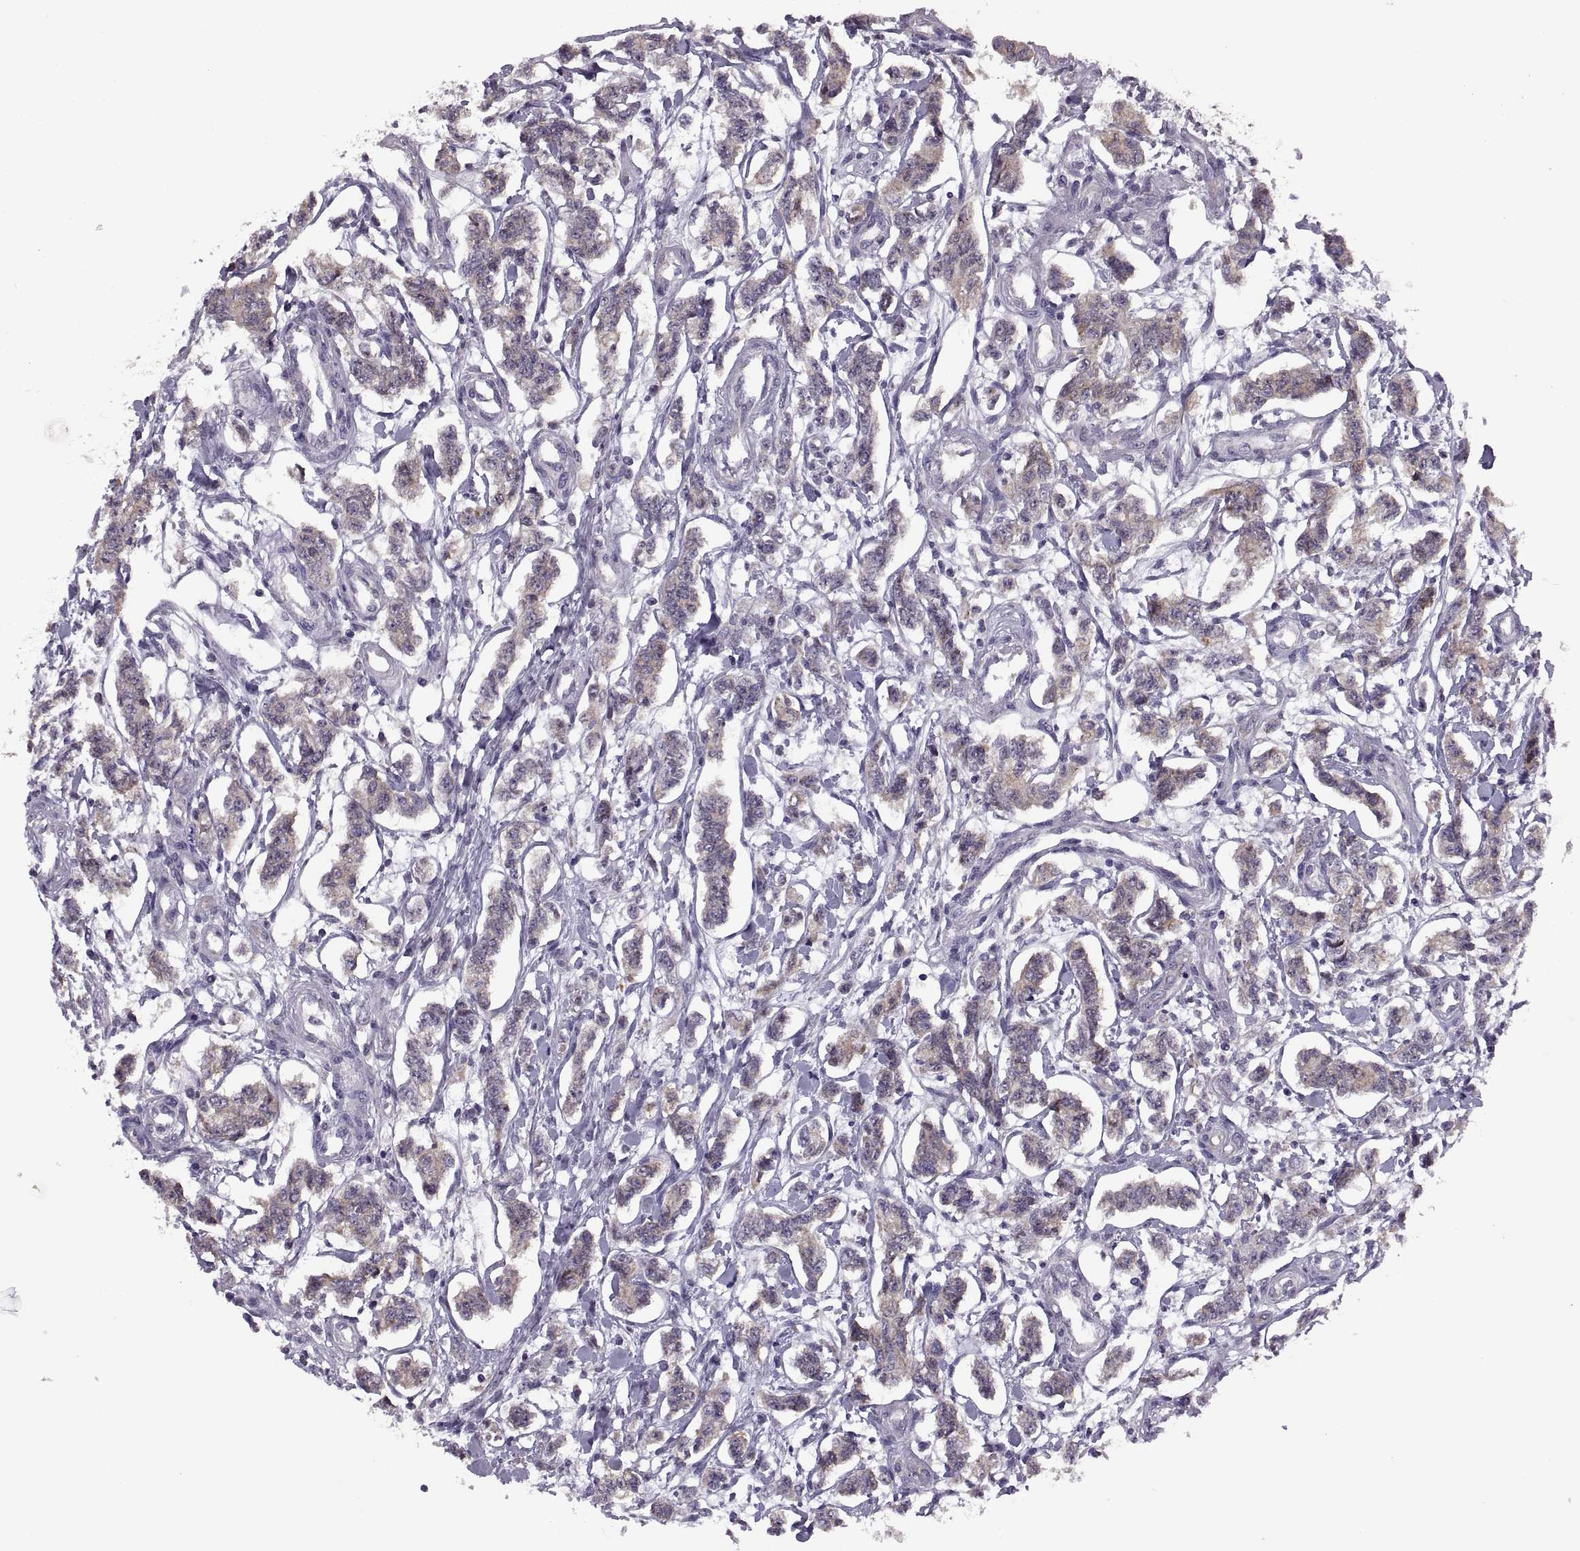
{"staining": {"intensity": "weak", "quantity": ">75%", "location": "cytoplasmic/membranous"}, "tissue": "carcinoid", "cell_type": "Tumor cells", "image_type": "cancer", "snomed": [{"axis": "morphology", "description": "Carcinoid, malignant, NOS"}, {"axis": "topography", "description": "Kidney"}], "caption": "Protein expression by immunohistochemistry (IHC) displays weak cytoplasmic/membranous positivity in approximately >75% of tumor cells in malignant carcinoid.", "gene": "LETM2", "patient": {"sex": "female", "age": 41}}